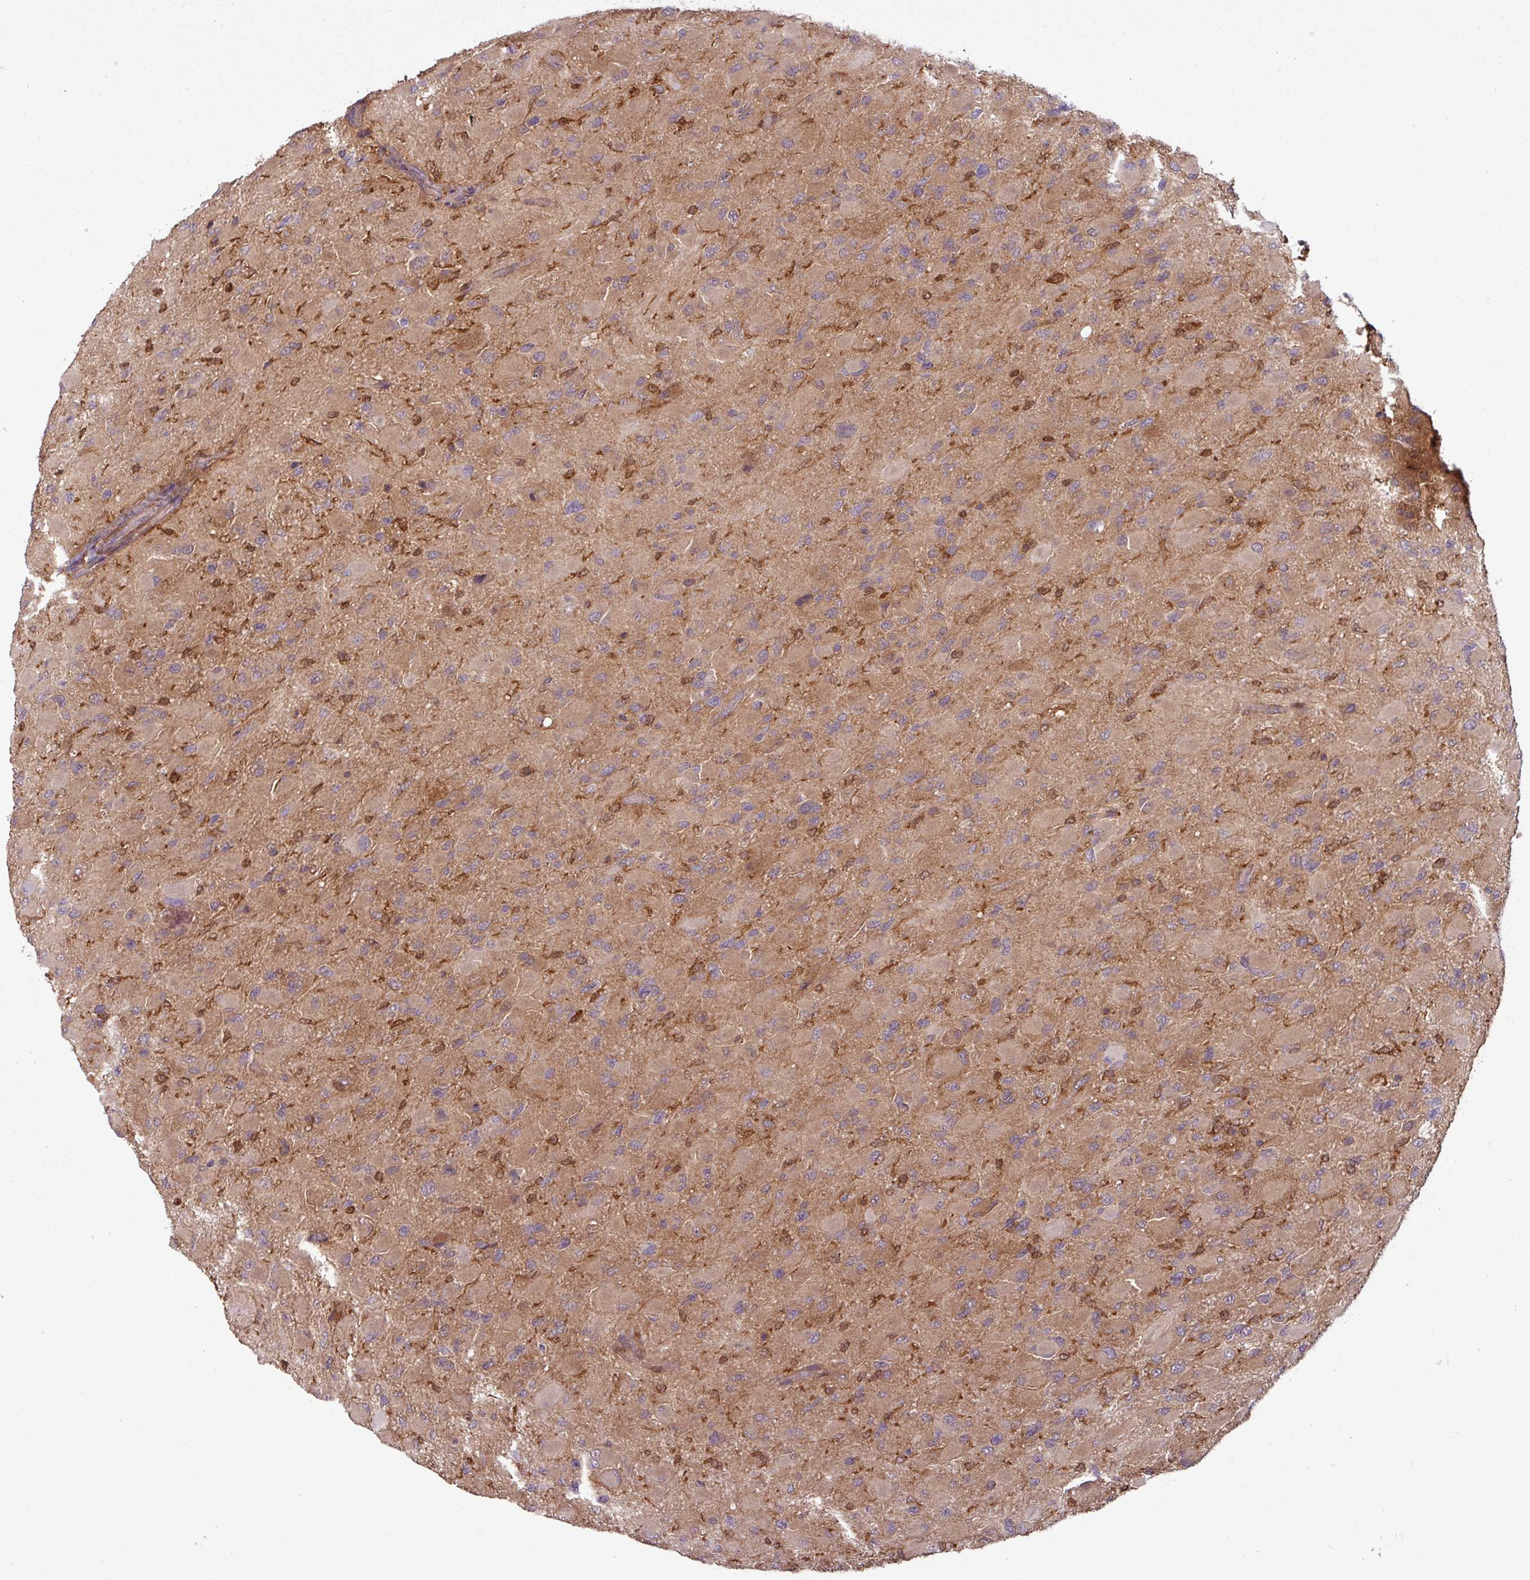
{"staining": {"intensity": "moderate", "quantity": ">75%", "location": "cytoplasmic/membranous"}, "tissue": "glioma", "cell_type": "Tumor cells", "image_type": "cancer", "snomed": [{"axis": "morphology", "description": "Glioma, malignant, High grade"}, {"axis": "topography", "description": "Cerebral cortex"}], "caption": "Protein staining of malignant high-grade glioma tissue reveals moderate cytoplasmic/membranous positivity in about >75% of tumor cells.", "gene": "SH3BGRL", "patient": {"sex": "female", "age": 36}}